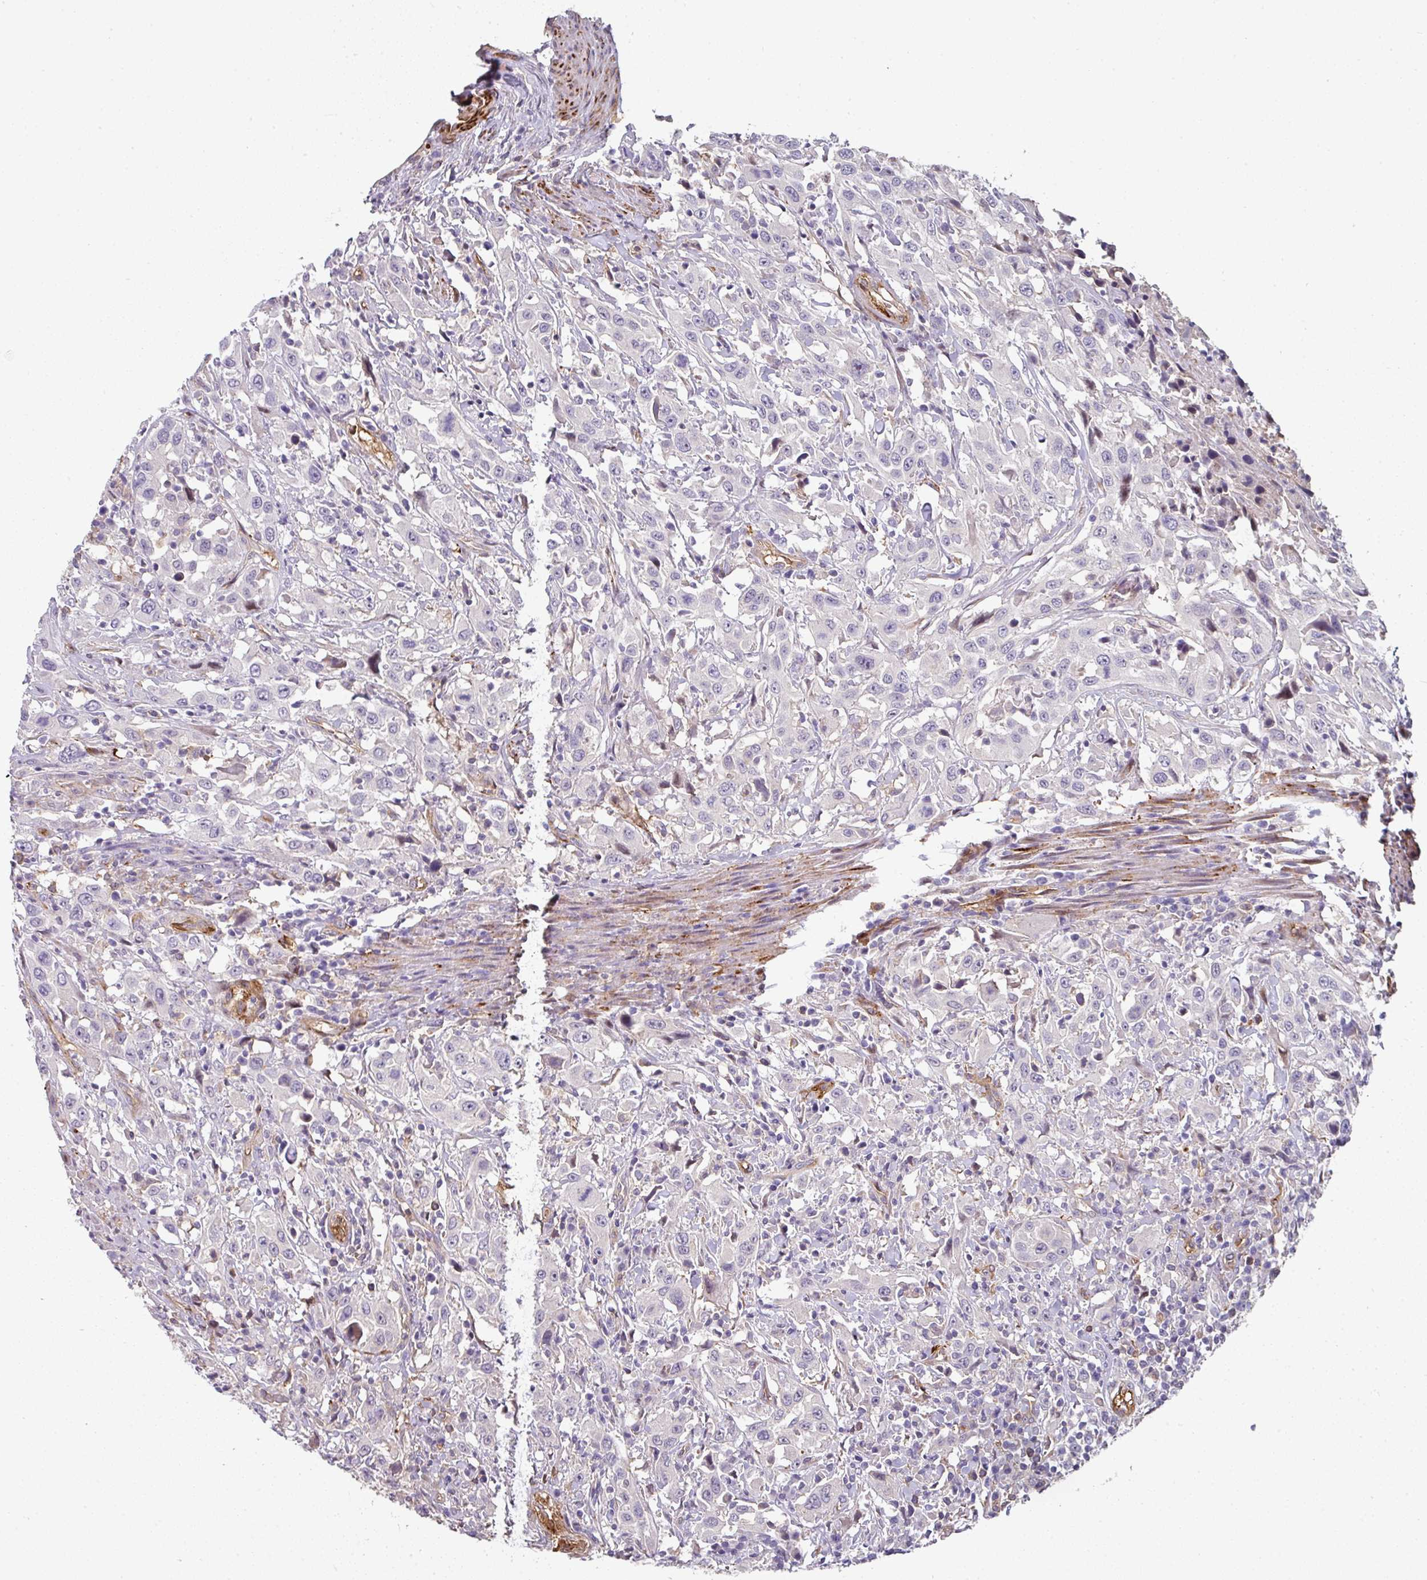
{"staining": {"intensity": "negative", "quantity": "none", "location": "none"}, "tissue": "urothelial cancer", "cell_type": "Tumor cells", "image_type": "cancer", "snomed": [{"axis": "morphology", "description": "Urothelial carcinoma, High grade"}, {"axis": "topography", "description": "Urinary bladder"}], "caption": "IHC of human urothelial cancer reveals no staining in tumor cells.", "gene": "BEND5", "patient": {"sex": "male", "age": 61}}